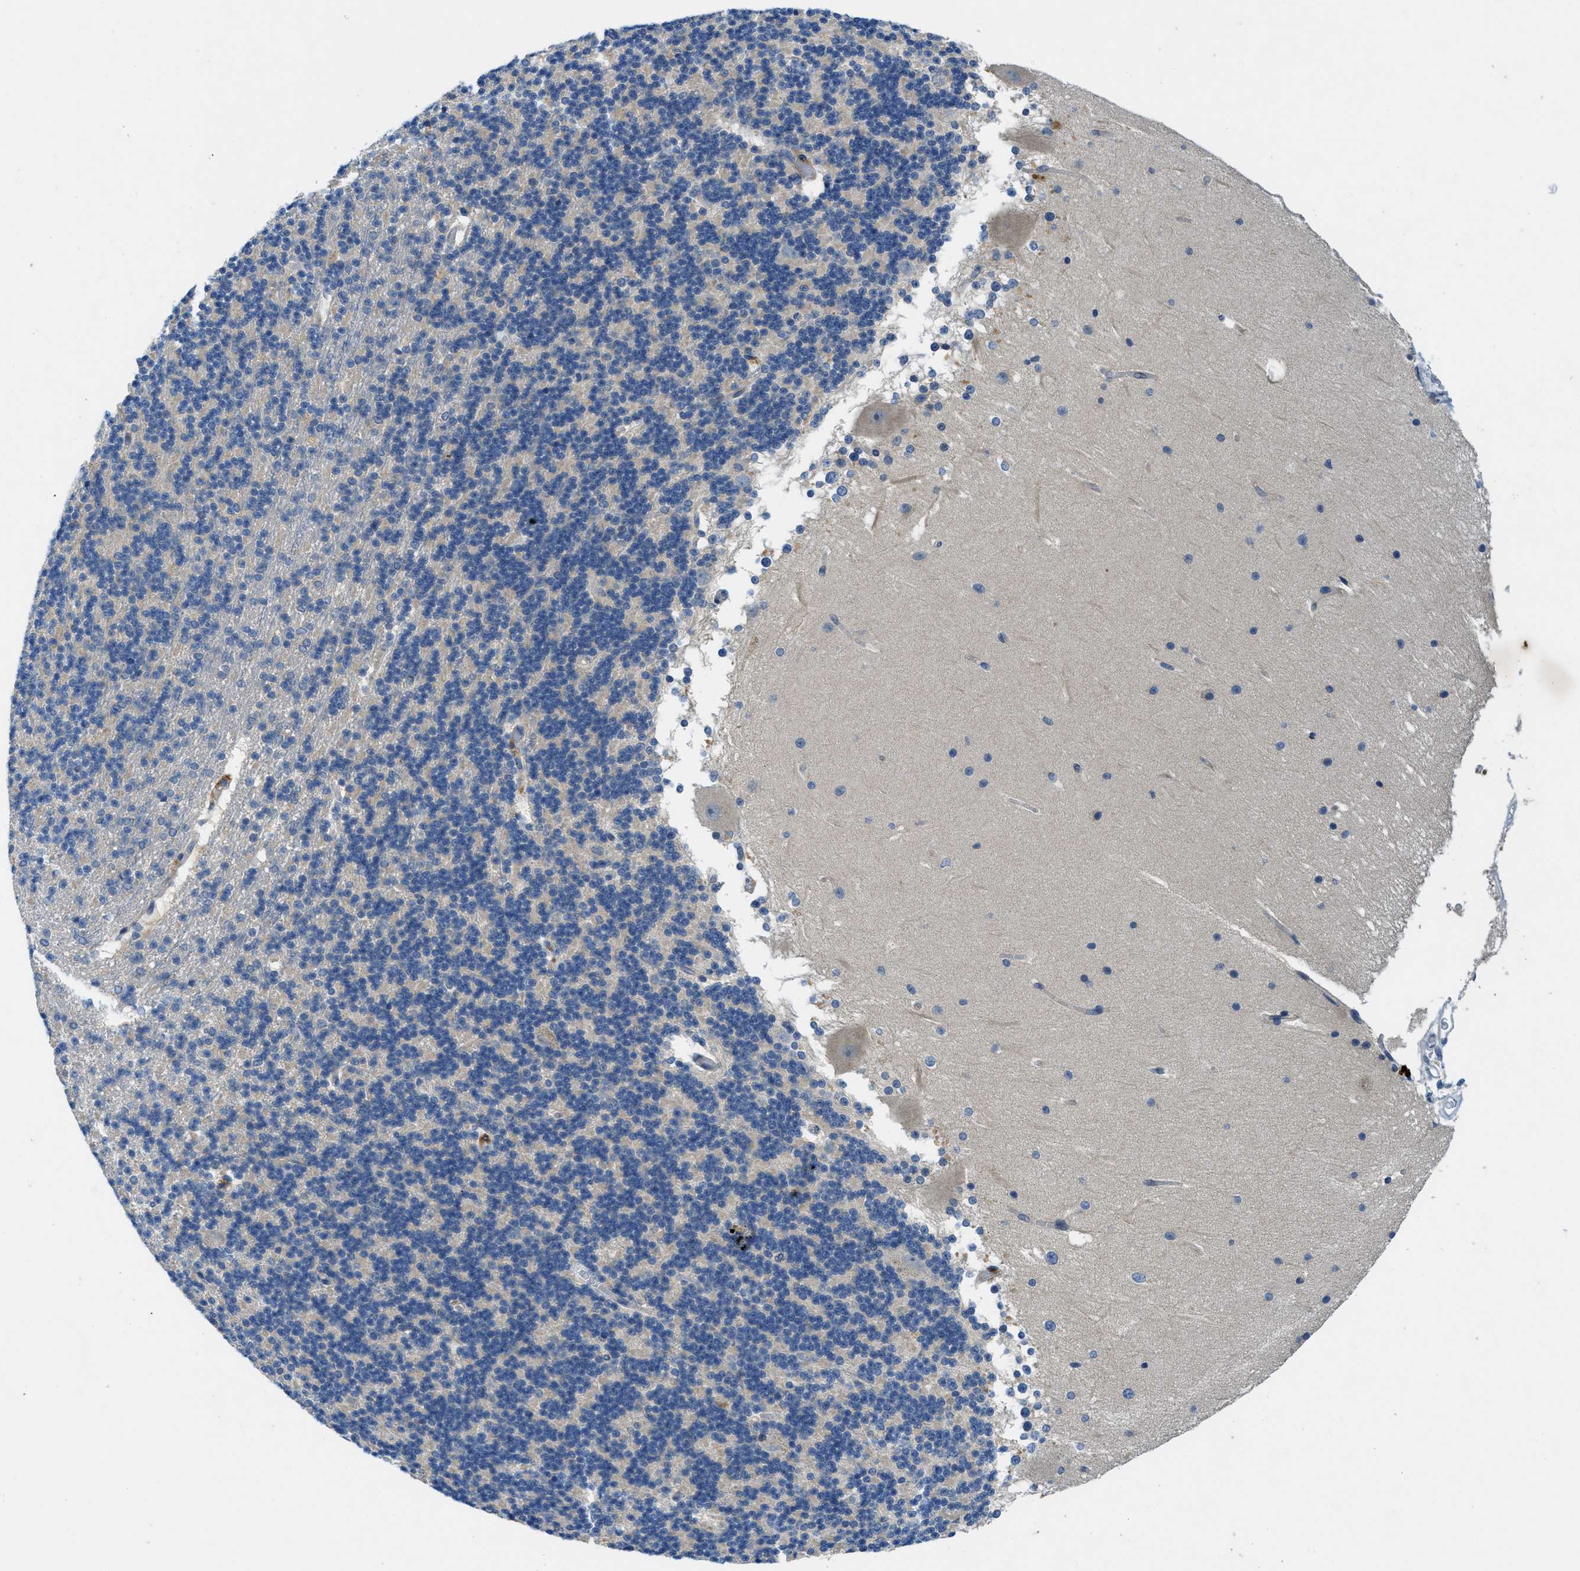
{"staining": {"intensity": "negative", "quantity": "none", "location": "none"}, "tissue": "cerebellum", "cell_type": "Cells in granular layer", "image_type": "normal", "snomed": [{"axis": "morphology", "description": "Normal tissue, NOS"}, {"axis": "topography", "description": "Cerebellum"}], "caption": "Immunohistochemistry (IHC) of unremarkable human cerebellum displays no staining in cells in granular layer.", "gene": "RIPK2", "patient": {"sex": "female", "age": 19}}